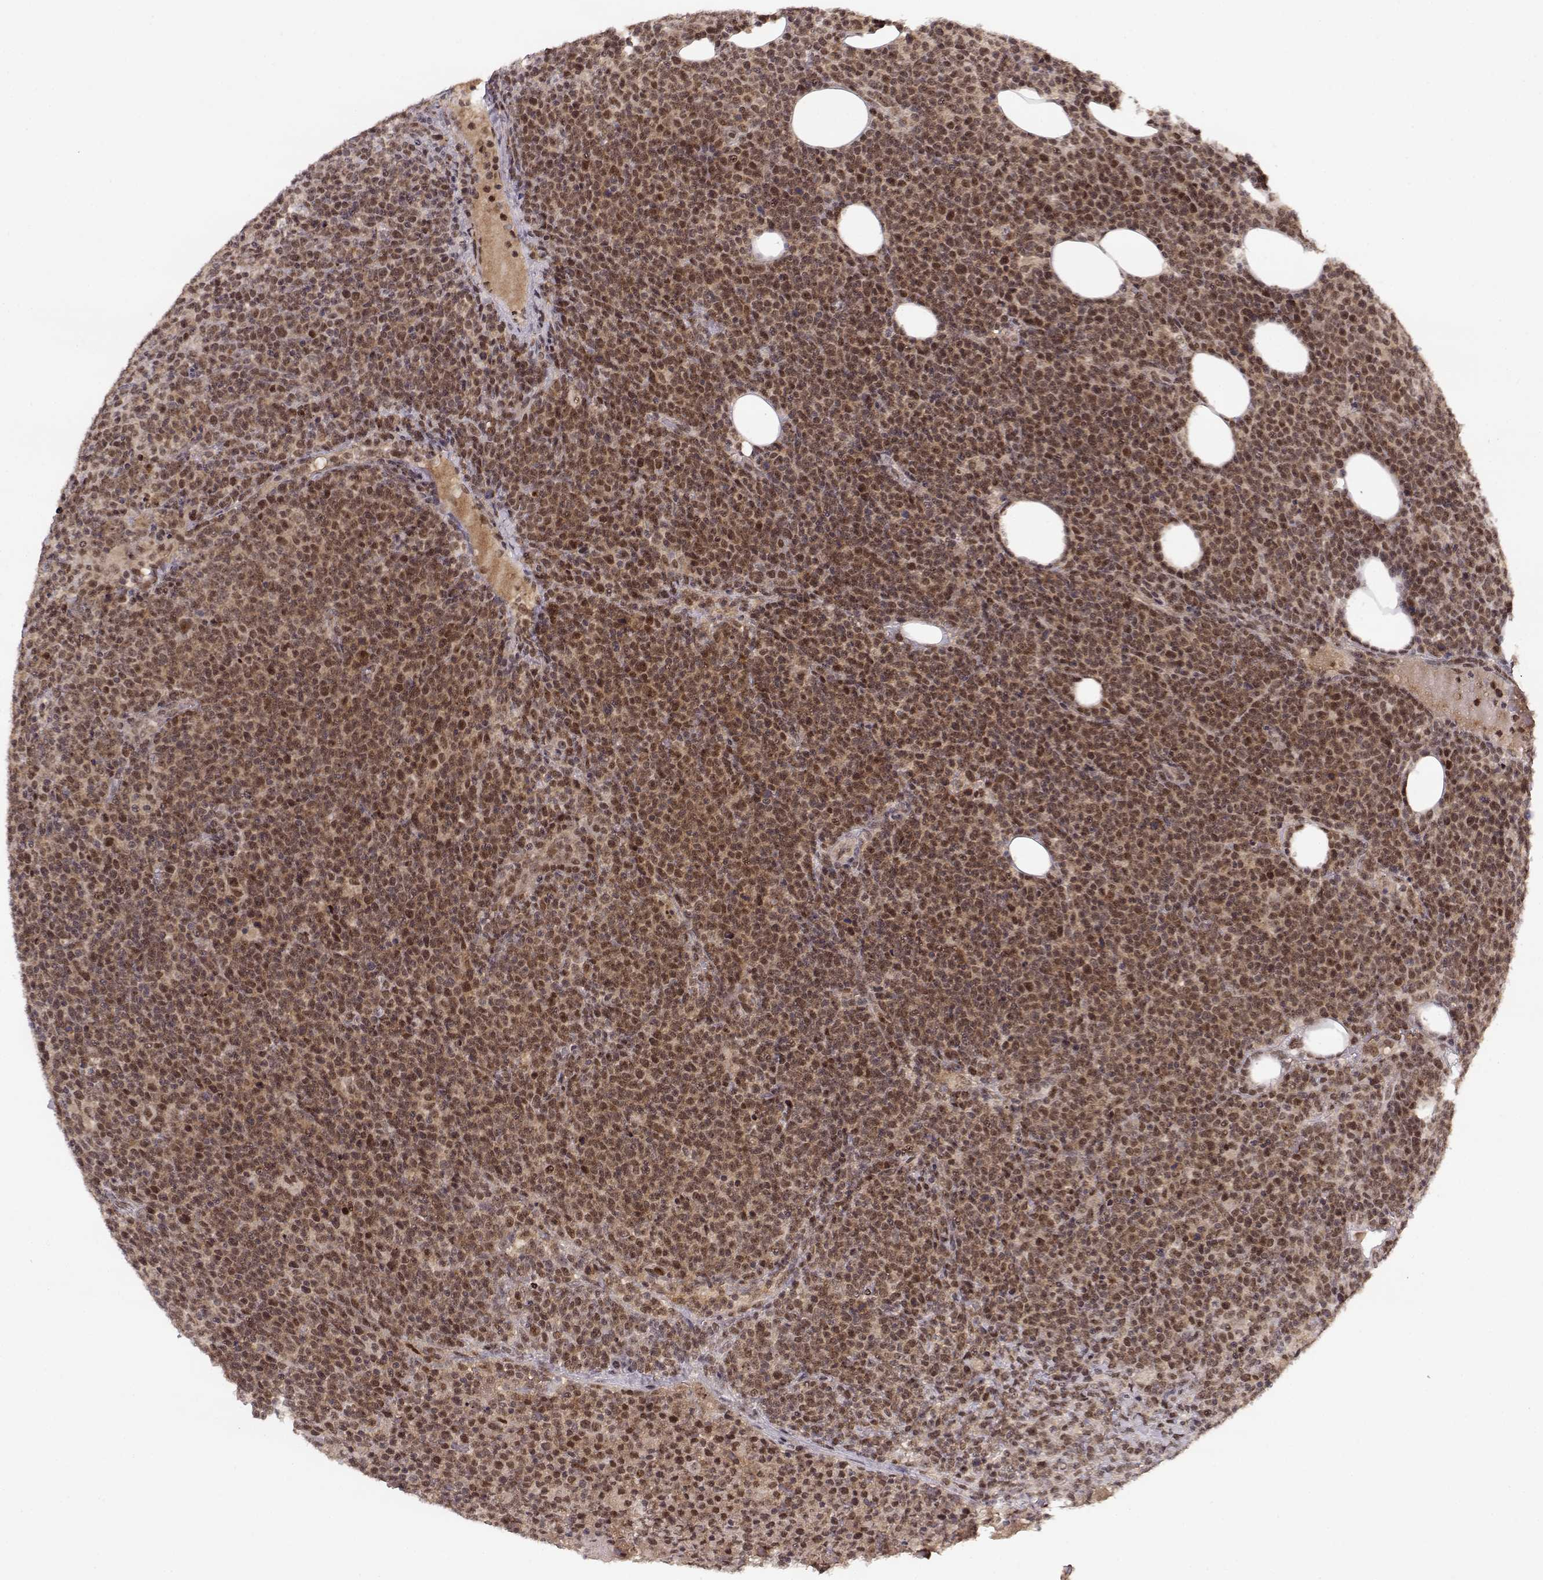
{"staining": {"intensity": "moderate", "quantity": ">75%", "location": "cytoplasmic/membranous,nuclear"}, "tissue": "lymphoma", "cell_type": "Tumor cells", "image_type": "cancer", "snomed": [{"axis": "morphology", "description": "Malignant lymphoma, non-Hodgkin's type, High grade"}, {"axis": "topography", "description": "Lymph node"}], "caption": "DAB immunohistochemical staining of lymphoma reveals moderate cytoplasmic/membranous and nuclear protein positivity in approximately >75% of tumor cells.", "gene": "CSNK2A1", "patient": {"sex": "male", "age": 61}}